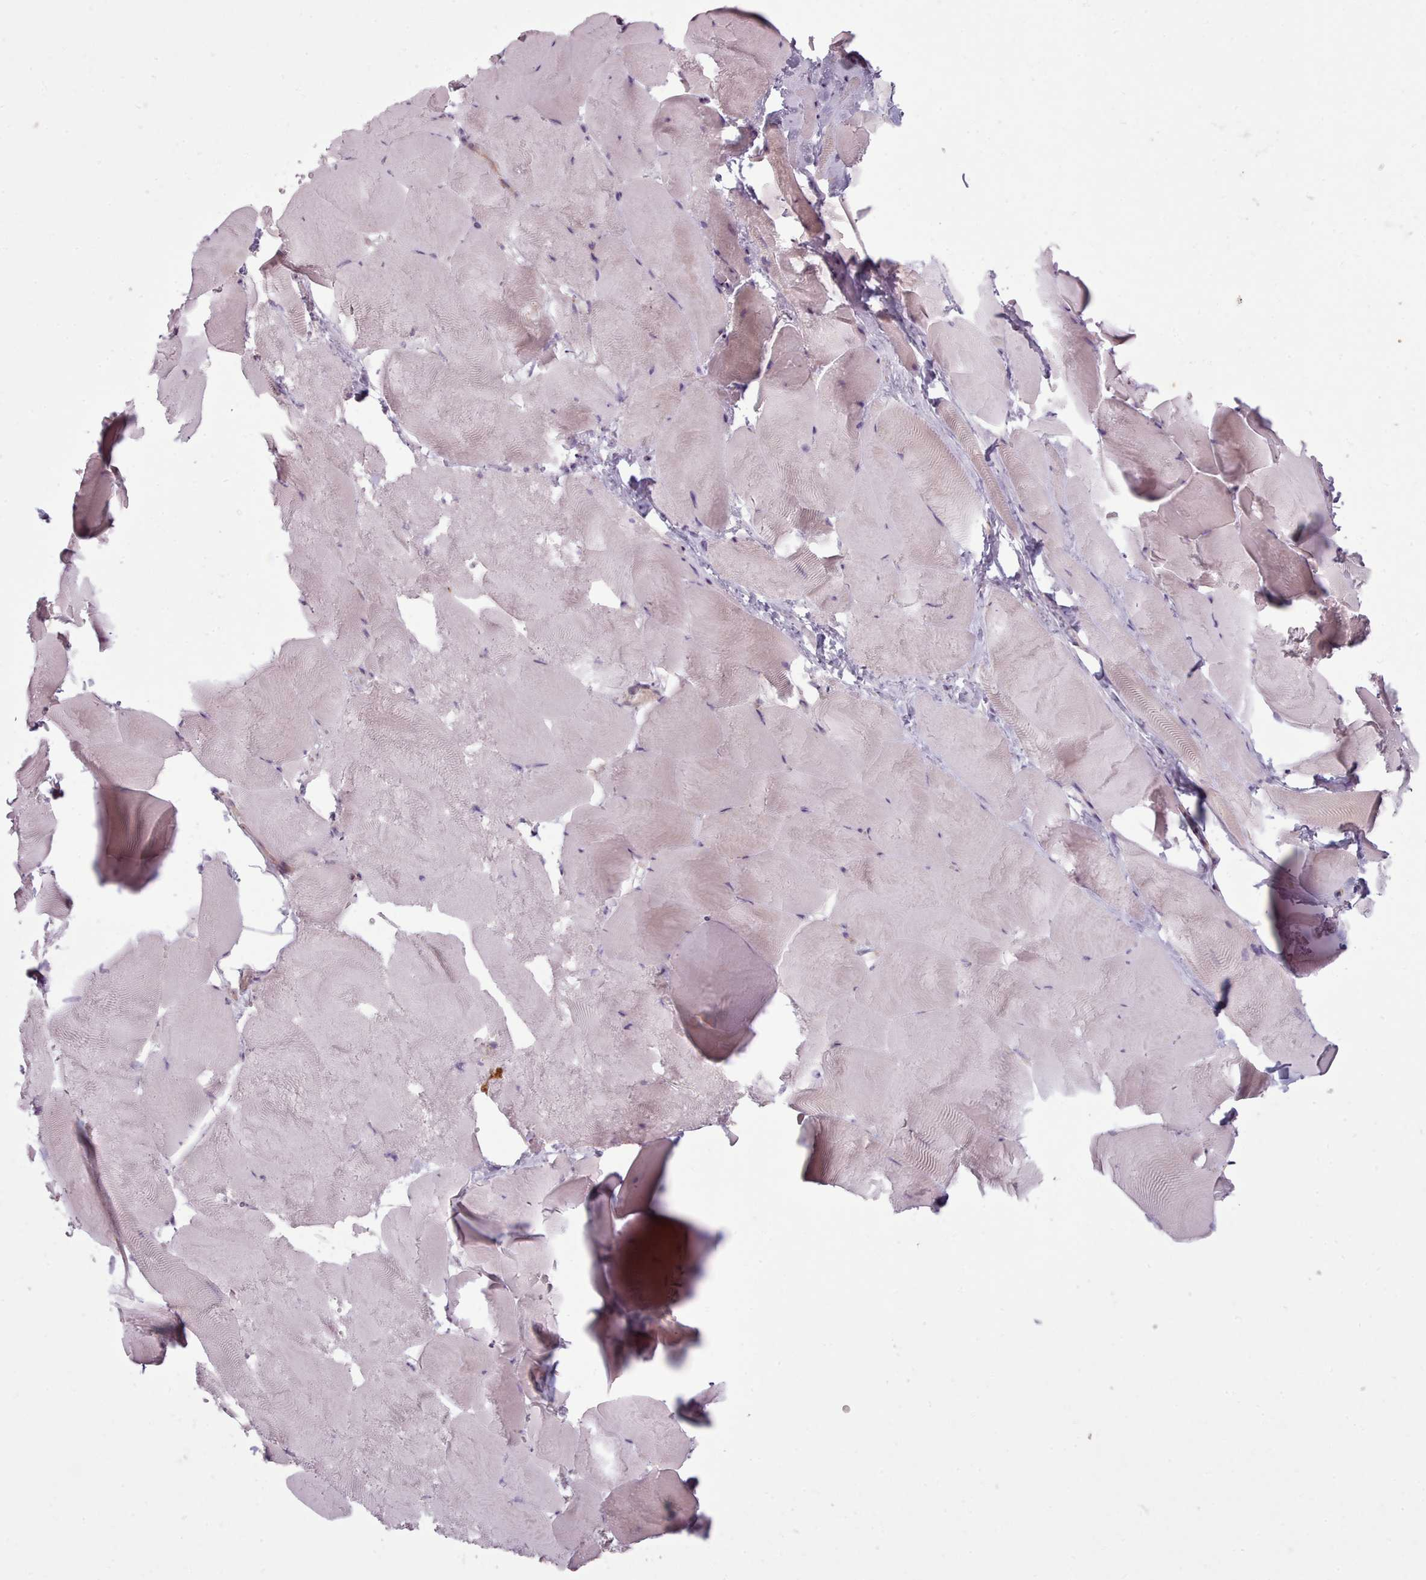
{"staining": {"intensity": "weak", "quantity": "<25%", "location": "cytoplasmic/membranous"}, "tissue": "skeletal muscle", "cell_type": "Myocytes", "image_type": "normal", "snomed": [{"axis": "morphology", "description": "Normal tissue, NOS"}, {"axis": "topography", "description": "Skeletal muscle"}], "caption": "This is an IHC micrograph of benign human skeletal muscle. There is no expression in myocytes.", "gene": "LAPTM5", "patient": {"sex": "female", "age": 64}}